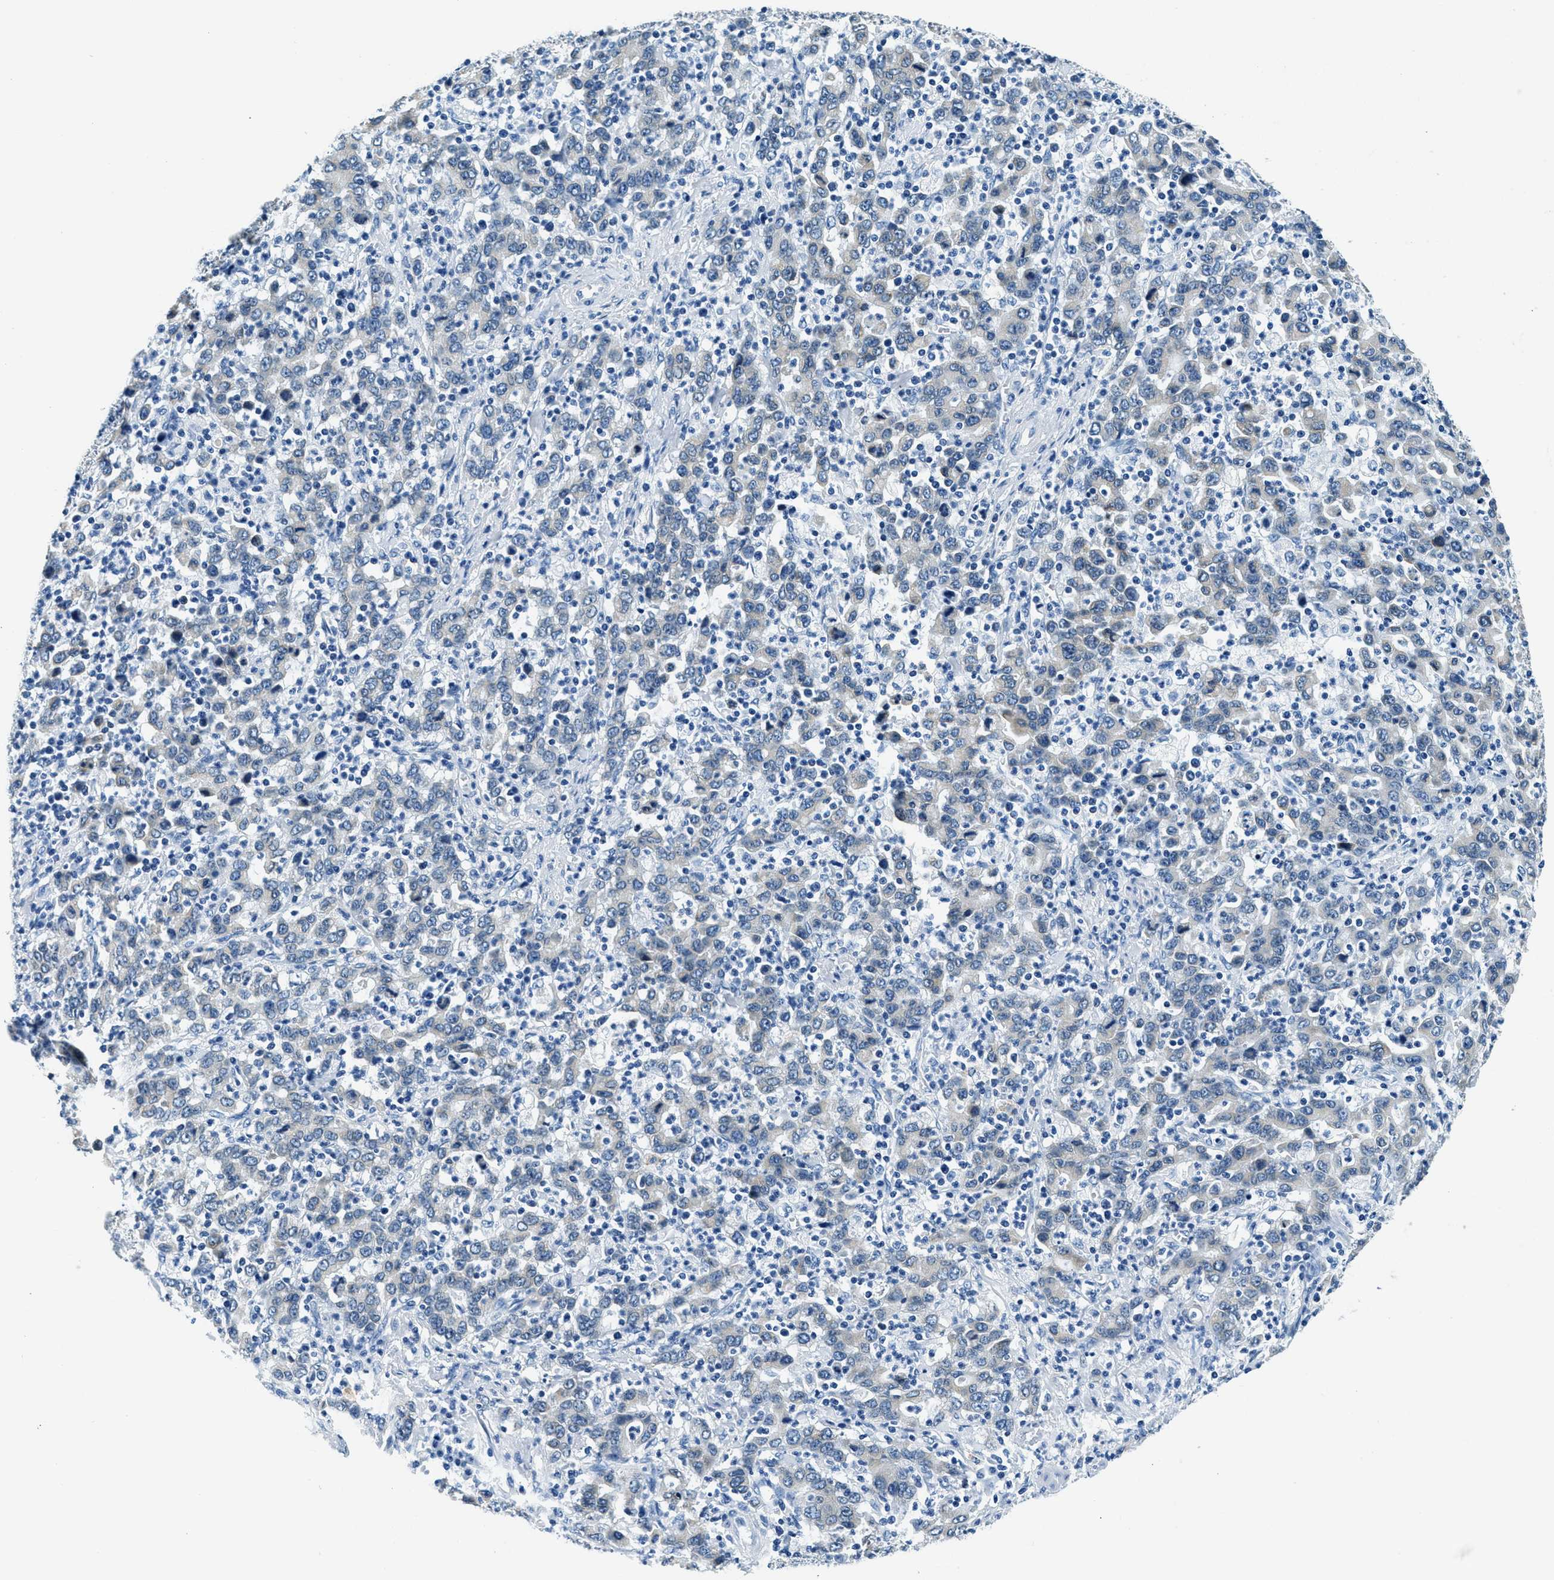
{"staining": {"intensity": "weak", "quantity": "<25%", "location": "cytoplasmic/membranous"}, "tissue": "stomach cancer", "cell_type": "Tumor cells", "image_type": "cancer", "snomed": [{"axis": "morphology", "description": "Adenocarcinoma, NOS"}, {"axis": "topography", "description": "Stomach, upper"}], "caption": "Stomach cancer (adenocarcinoma) stained for a protein using IHC exhibits no staining tumor cells.", "gene": "UBAC2", "patient": {"sex": "male", "age": 69}}